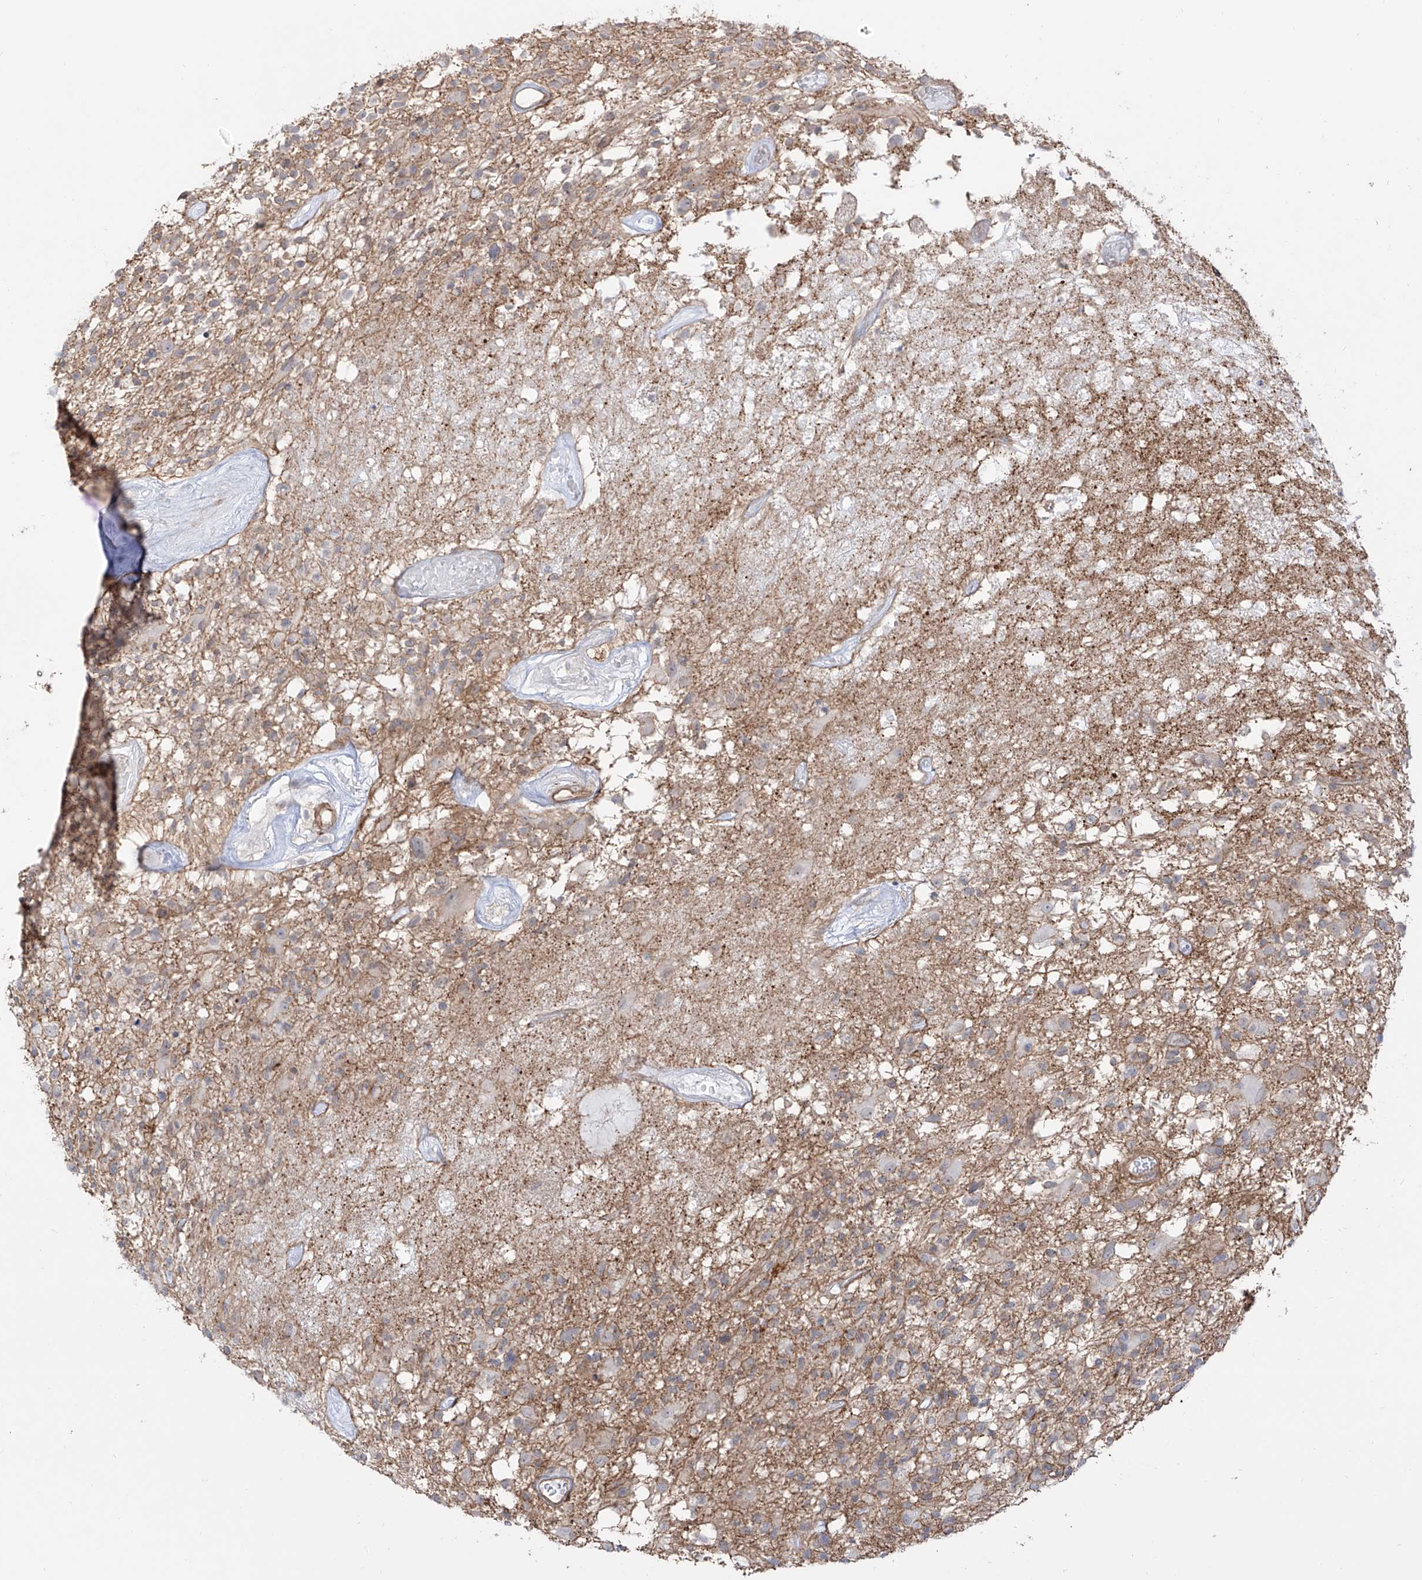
{"staining": {"intensity": "negative", "quantity": "none", "location": "none"}, "tissue": "glioma", "cell_type": "Tumor cells", "image_type": "cancer", "snomed": [{"axis": "morphology", "description": "Glioma, malignant, High grade"}, {"axis": "morphology", "description": "Glioblastoma, NOS"}, {"axis": "topography", "description": "Brain"}], "caption": "Immunohistochemistry (IHC) image of neoplastic tissue: glioma stained with DAB exhibits no significant protein staining in tumor cells.", "gene": "ZNF180", "patient": {"sex": "male", "age": 60}}